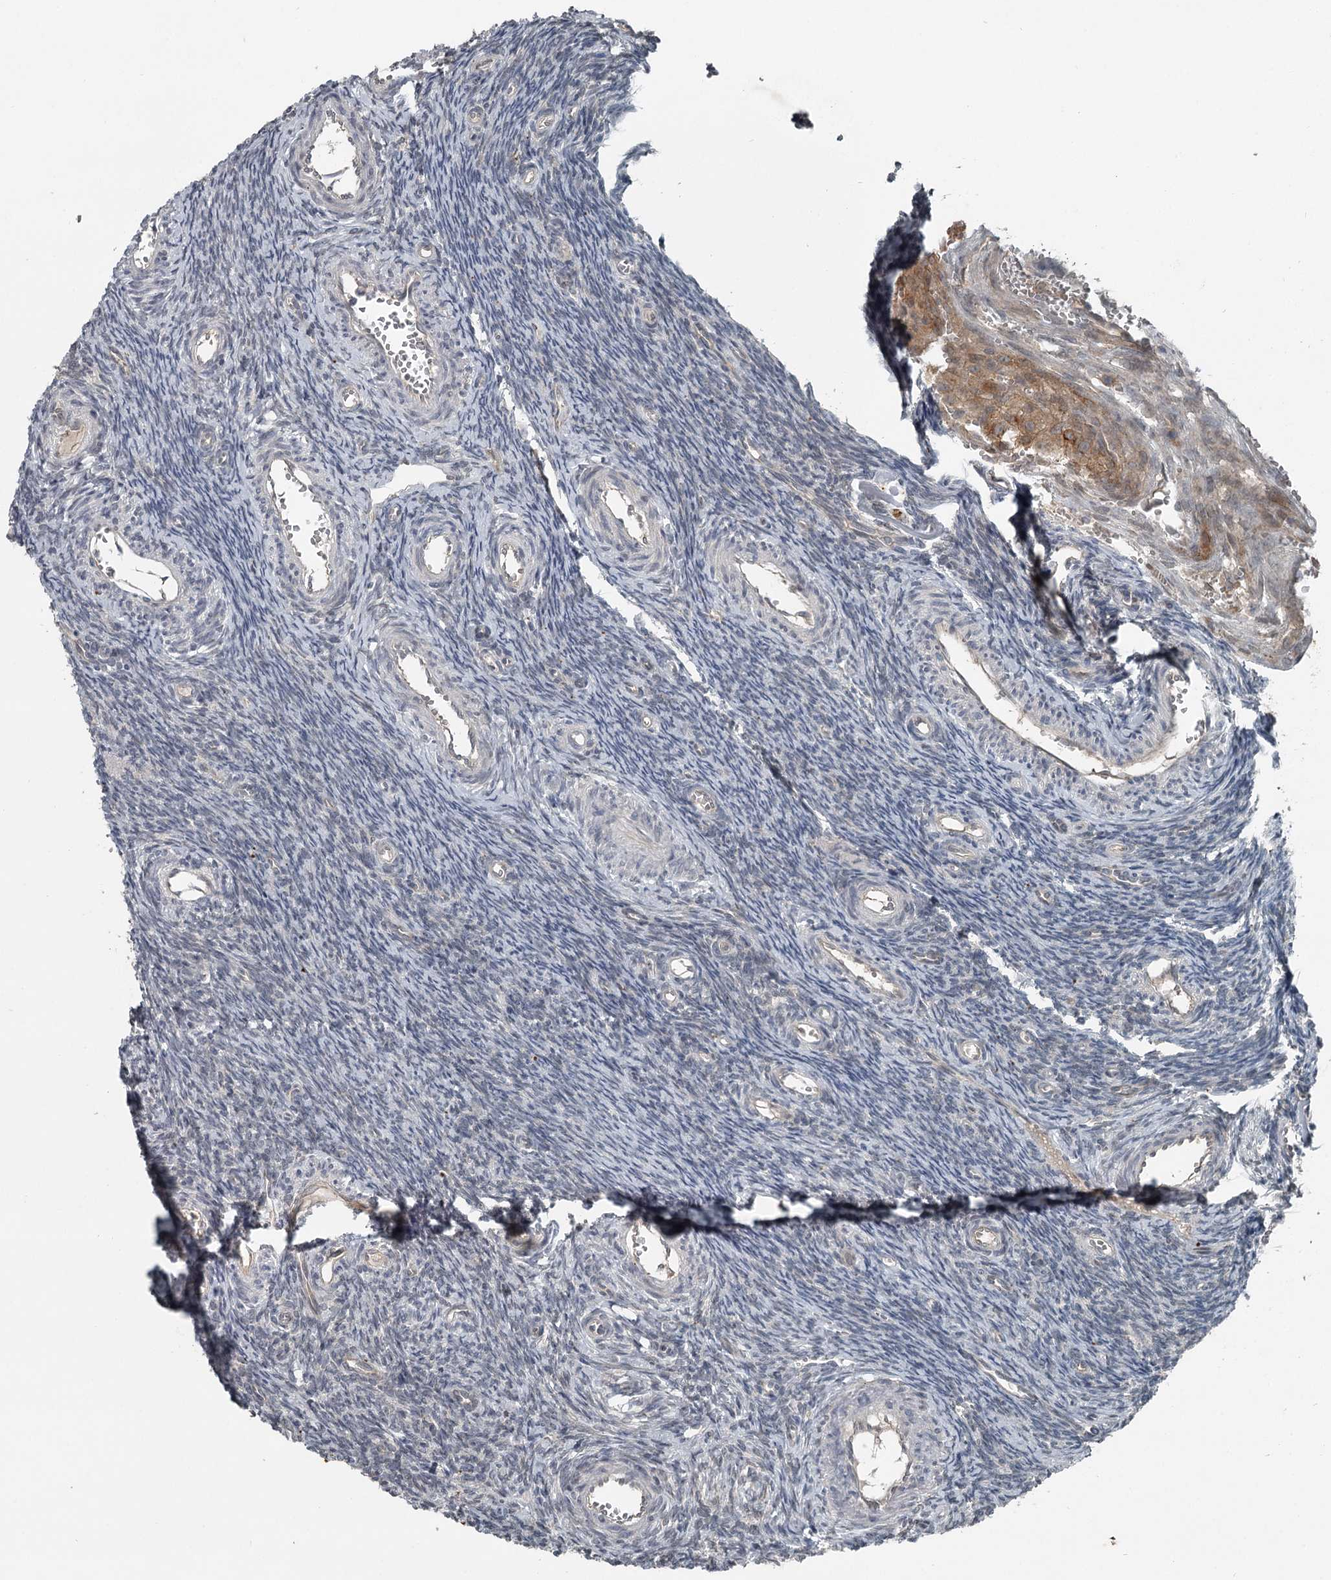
{"staining": {"intensity": "negative", "quantity": "none", "location": "none"}, "tissue": "ovary", "cell_type": "Ovarian stroma cells", "image_type": "normal", "snomed": [{"axis": "morphology", "description": "Normal tissue, NOS"}, {"axis": "topography", "description": "Ovary"}], "caption": "Photomicrograph shows no significant protein expression in ovarian stroma cells of unremarkable ovary.", "gene": "SLC39A8", "patient": {"sex": "female", "age": 39}}